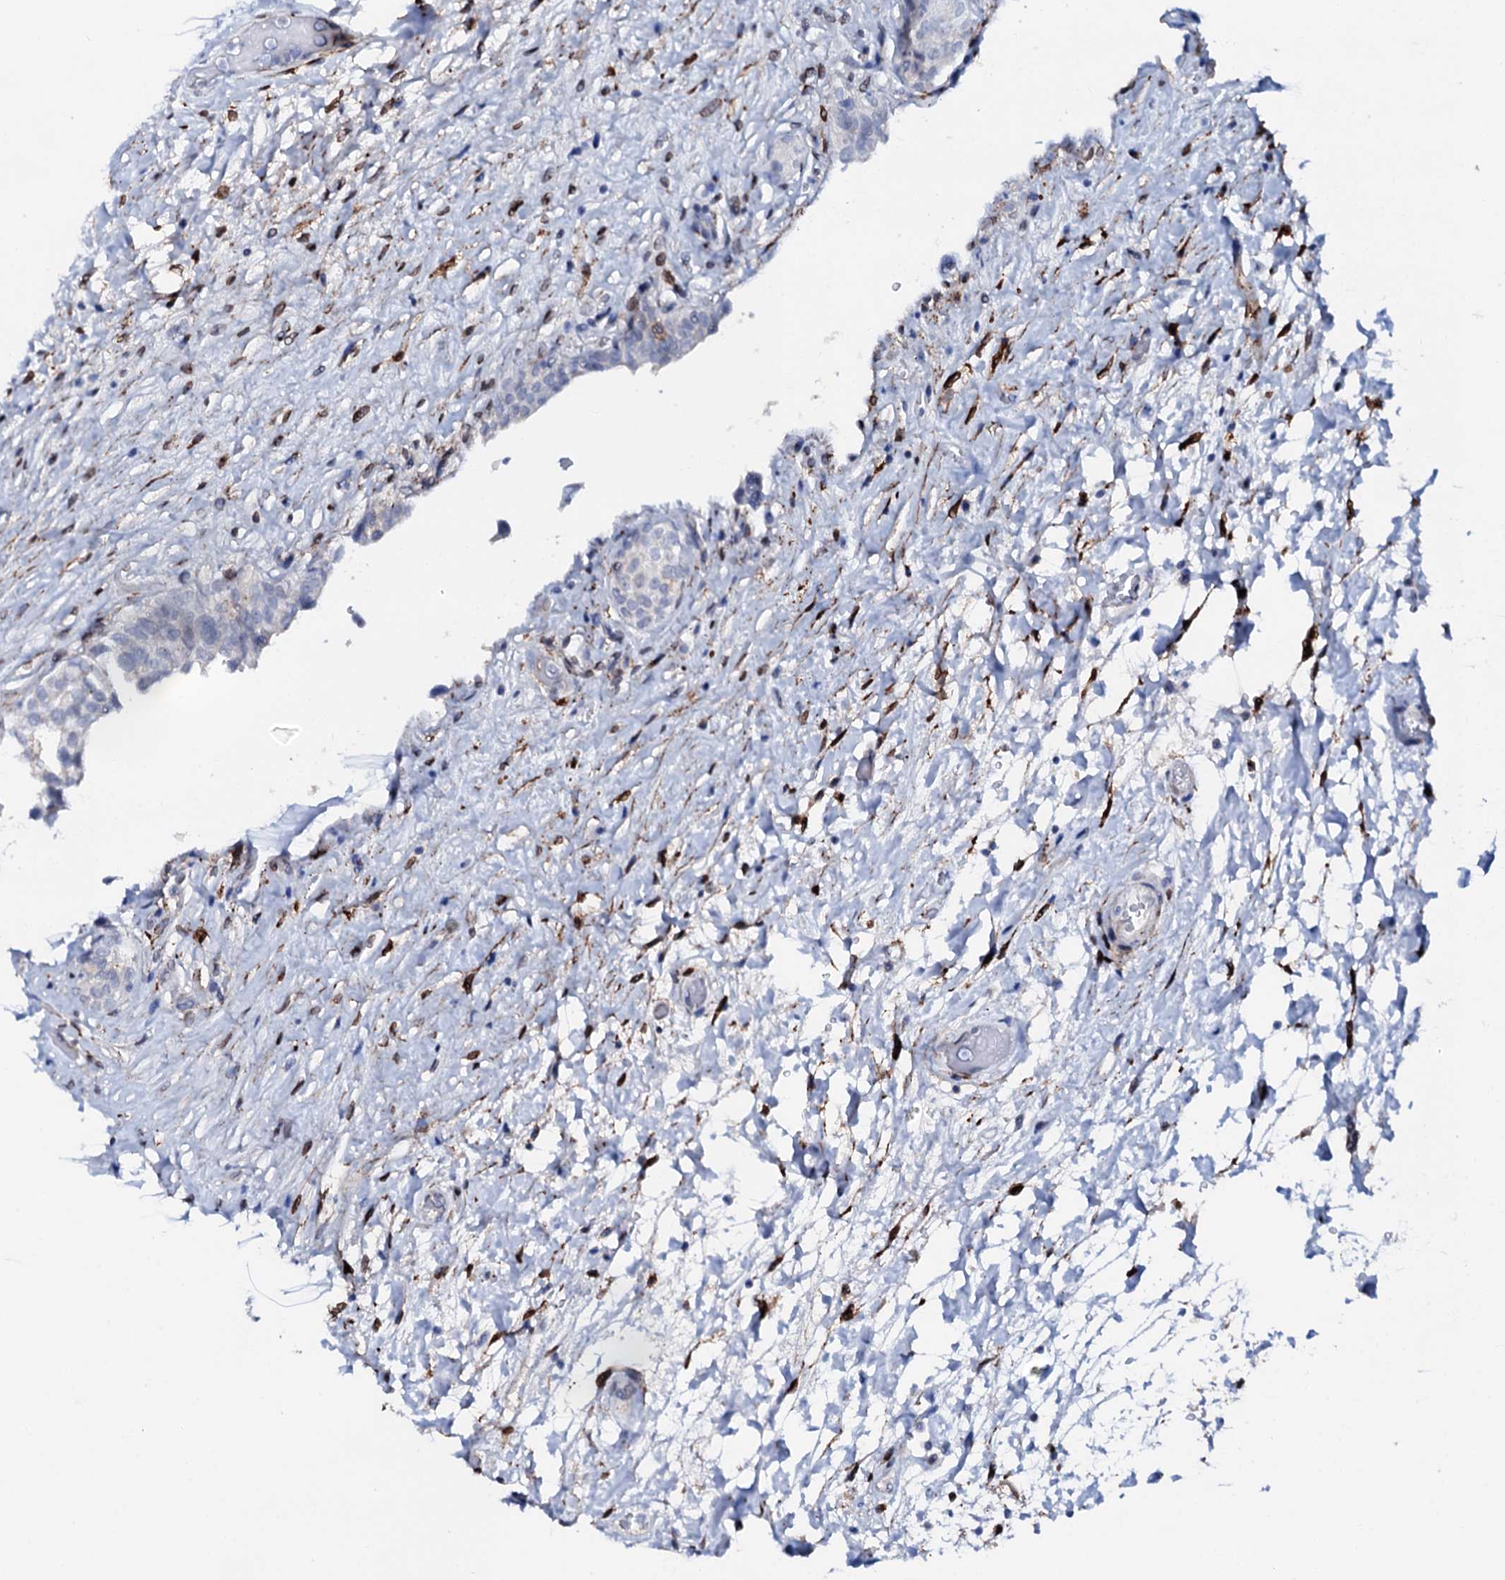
{"staining": {"intensity": "negative", "quantity": "none", "location": "none"}, "tissue": "urinary bladder", "cell_type": "Urothelial cells", "image_type": "normal", "snomed": [{"axis": "morphology", "description": "Normal tissue, NOS"}, {"axis": "topography", "description": "Urinary bladder"}], "caption": "An immunohistochemistry photomicrograph of unremarkable urinary bladder is shown. There is no staining in urothelial cells of urinary bladder. (DAB (3,3'-diaminobenzidine) immunohistochemistry with hematoxylin counter stain).", "gene": "MED13L", "patient": {"sex": "male", "age": 74}}